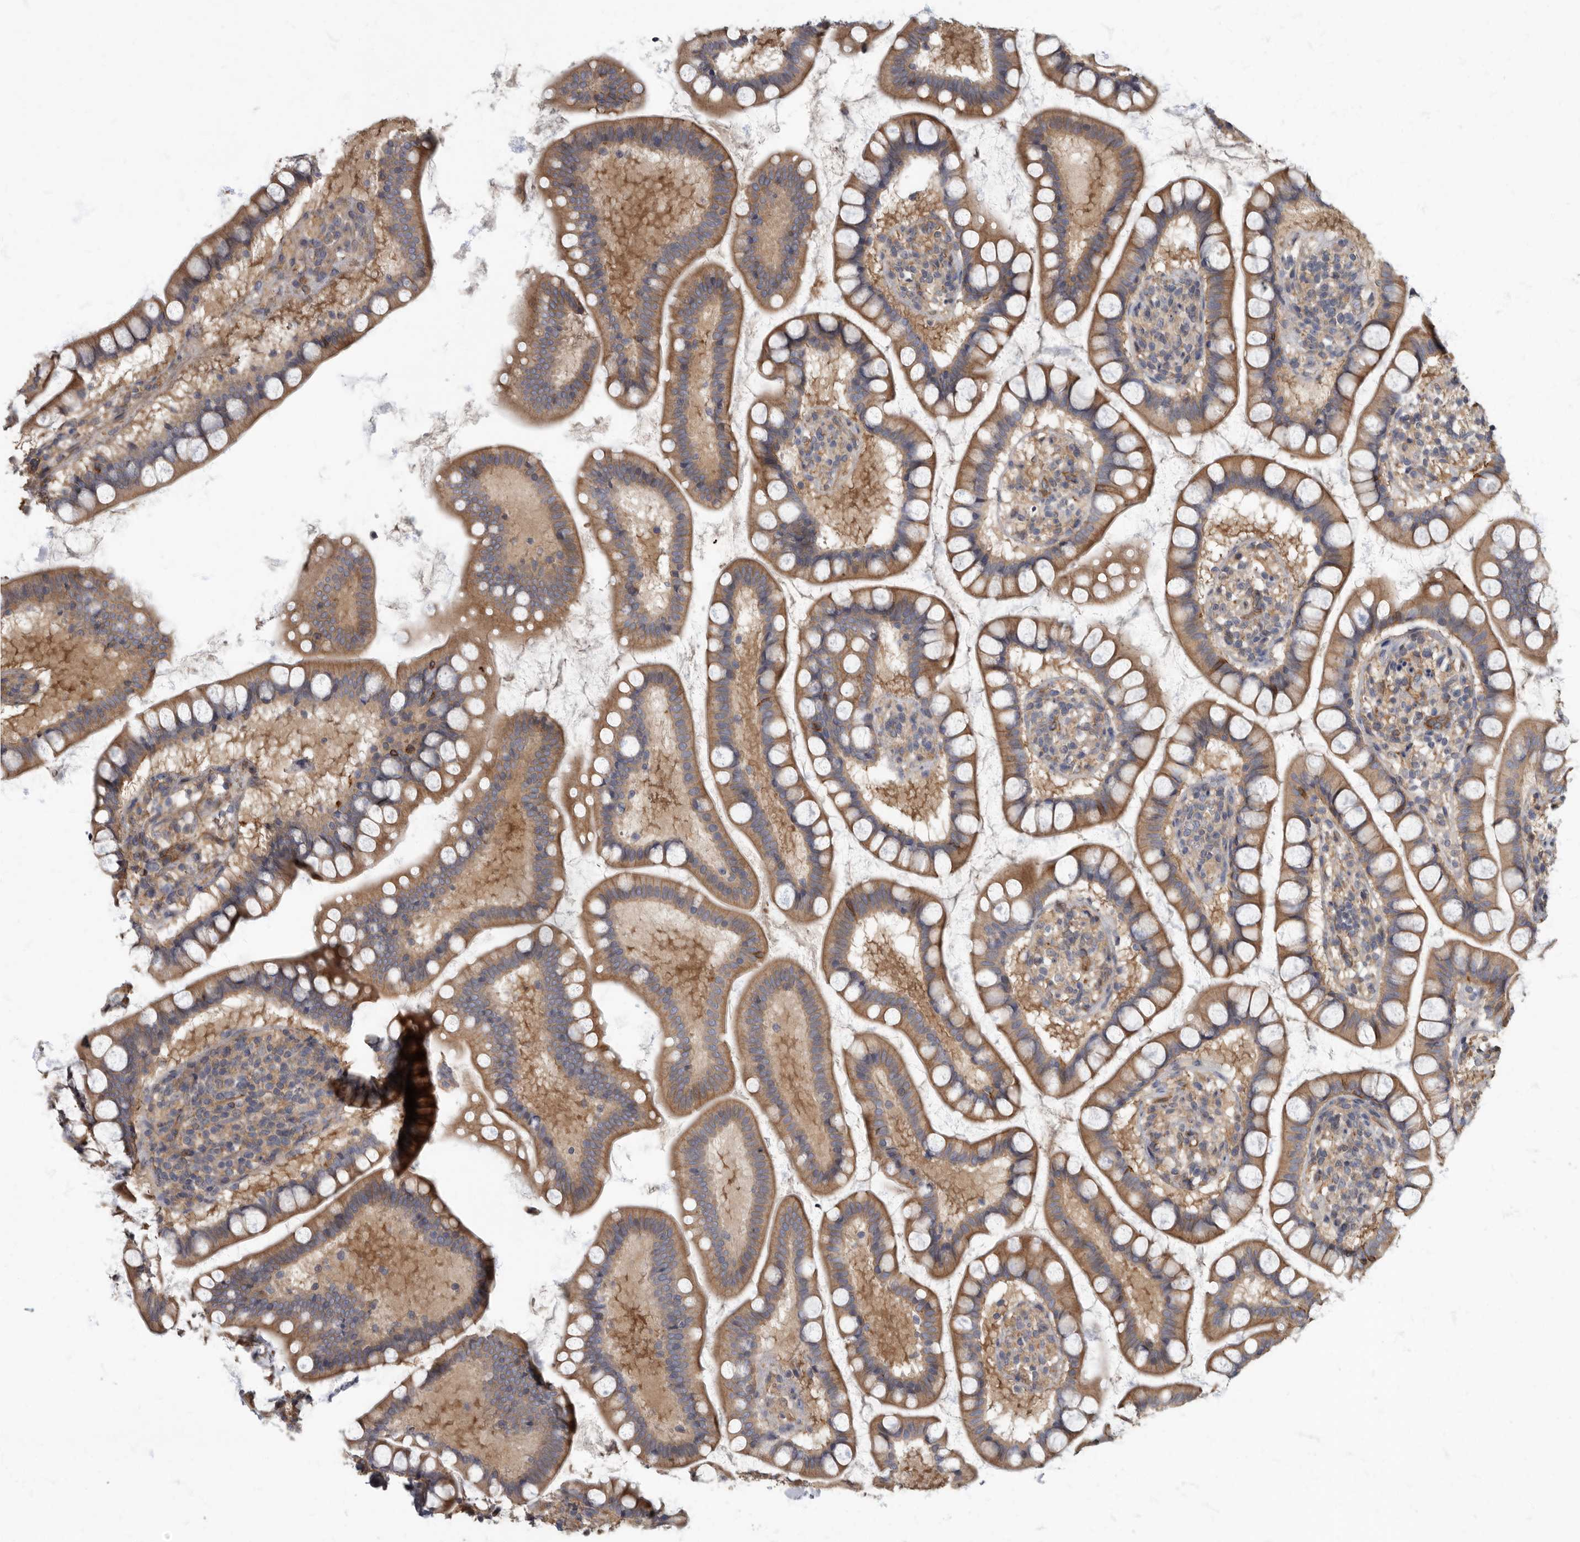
{"staining": {"intensity": "moderate", "quantity": "25%-75%", "location": "cytoplasmic/membranous"}, "tissue": "small intestine", "cell_type": "Glandular cells", "image_type": "normal", "snomed": [{"axis": "morphology", "description": "Normal tissue, NOS"}, {"axis": "topography", "description": "Small intestine"}], "caption": "Brown immunohistochemical staining in benign small intestine exhibits moderate cytoplasmic/membranous expression in about 25%-75% of glandular cells.", "gene": "PDK1", "patient": {"sex": "female", "age": 84}}